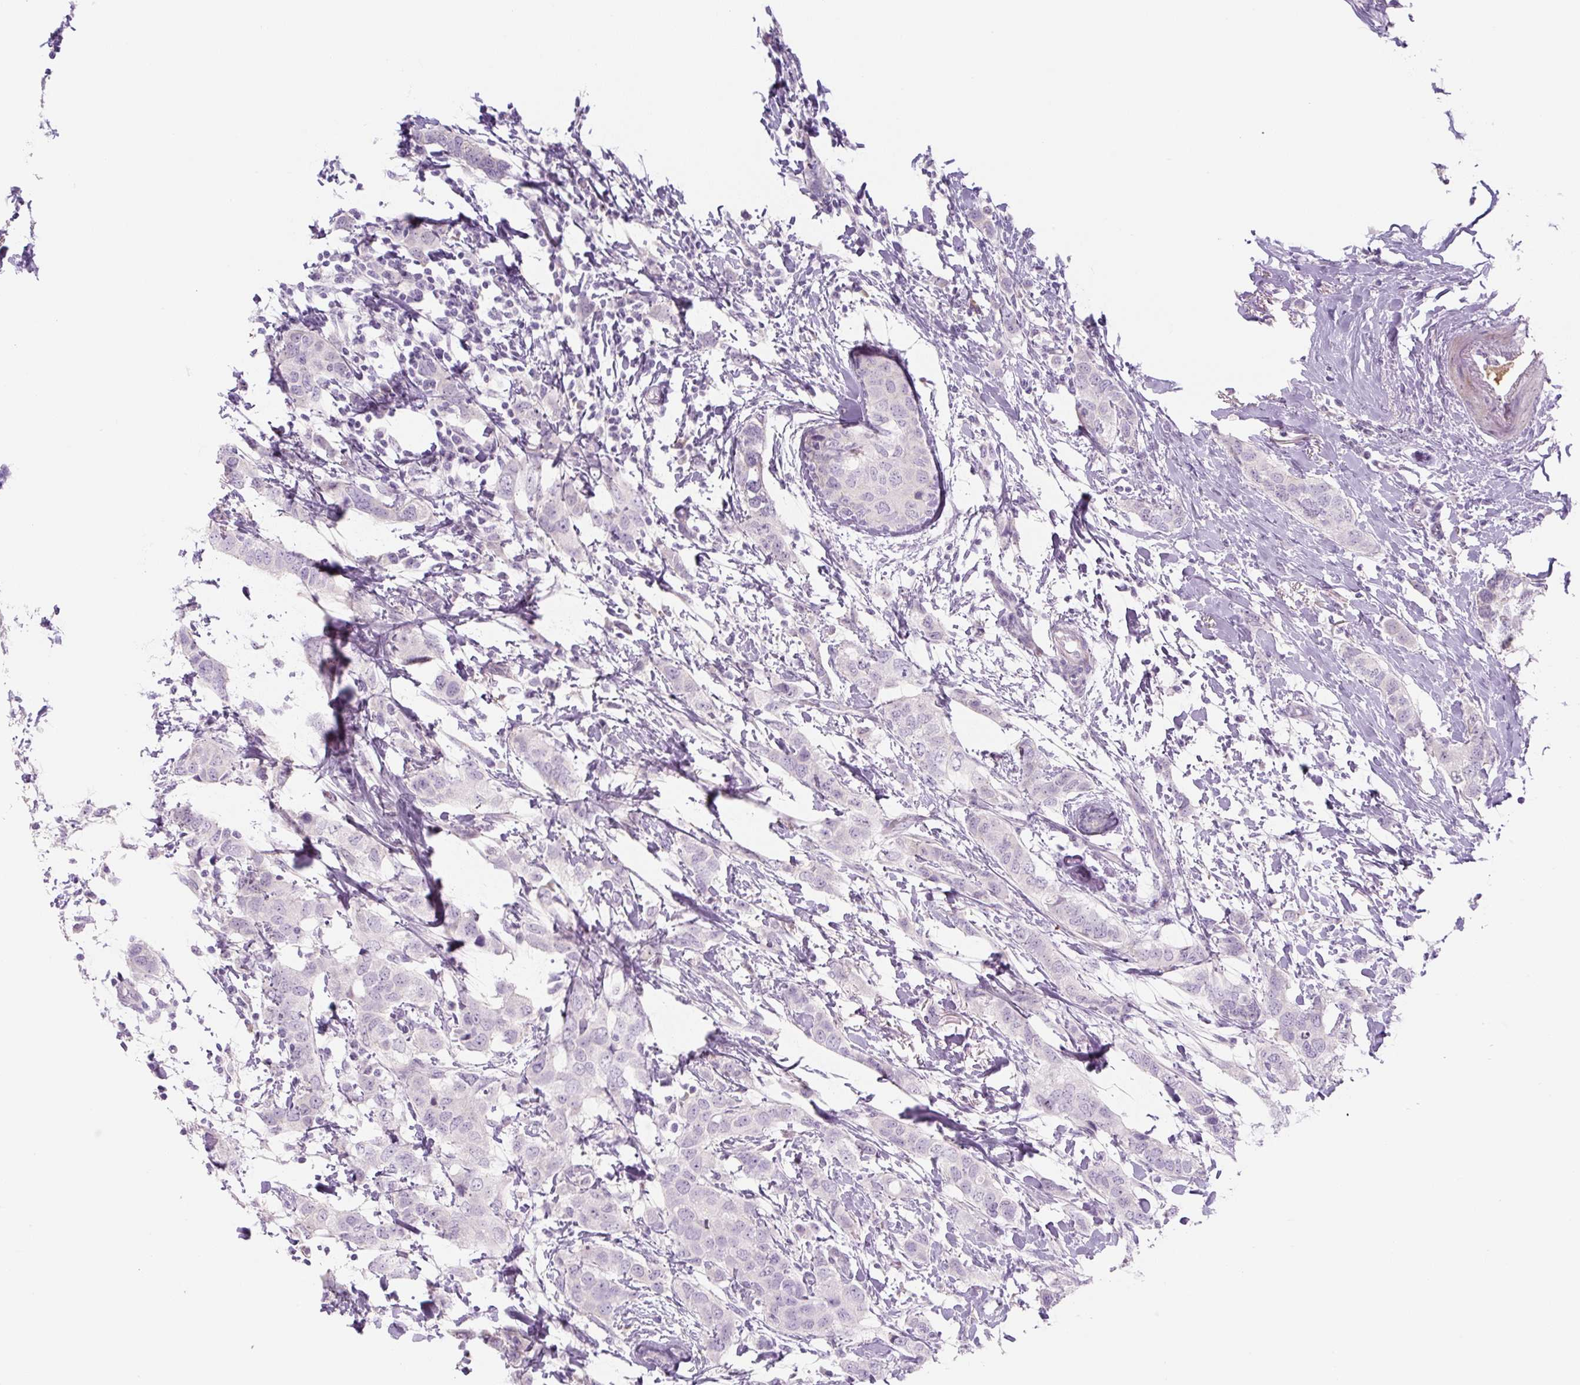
{"staining": {"intensity": "negative", "quantity": "none", "location": "none"}, "tissue": "breast cancer", "cell_type": "Tumor cells", "image_type": "cancer", "snomed": [{"axis": "morphology", "description": "Duct carcinoma"}, {"axis": "topography", "description": "Breast"}], "caption": "Photomicrograph shows no significant protein positivity in tumor cells of breast cancer (infiltrating ductal carcinoma).", "gene": "PRM1", "patient": {"sex": "female", "age": 50}}